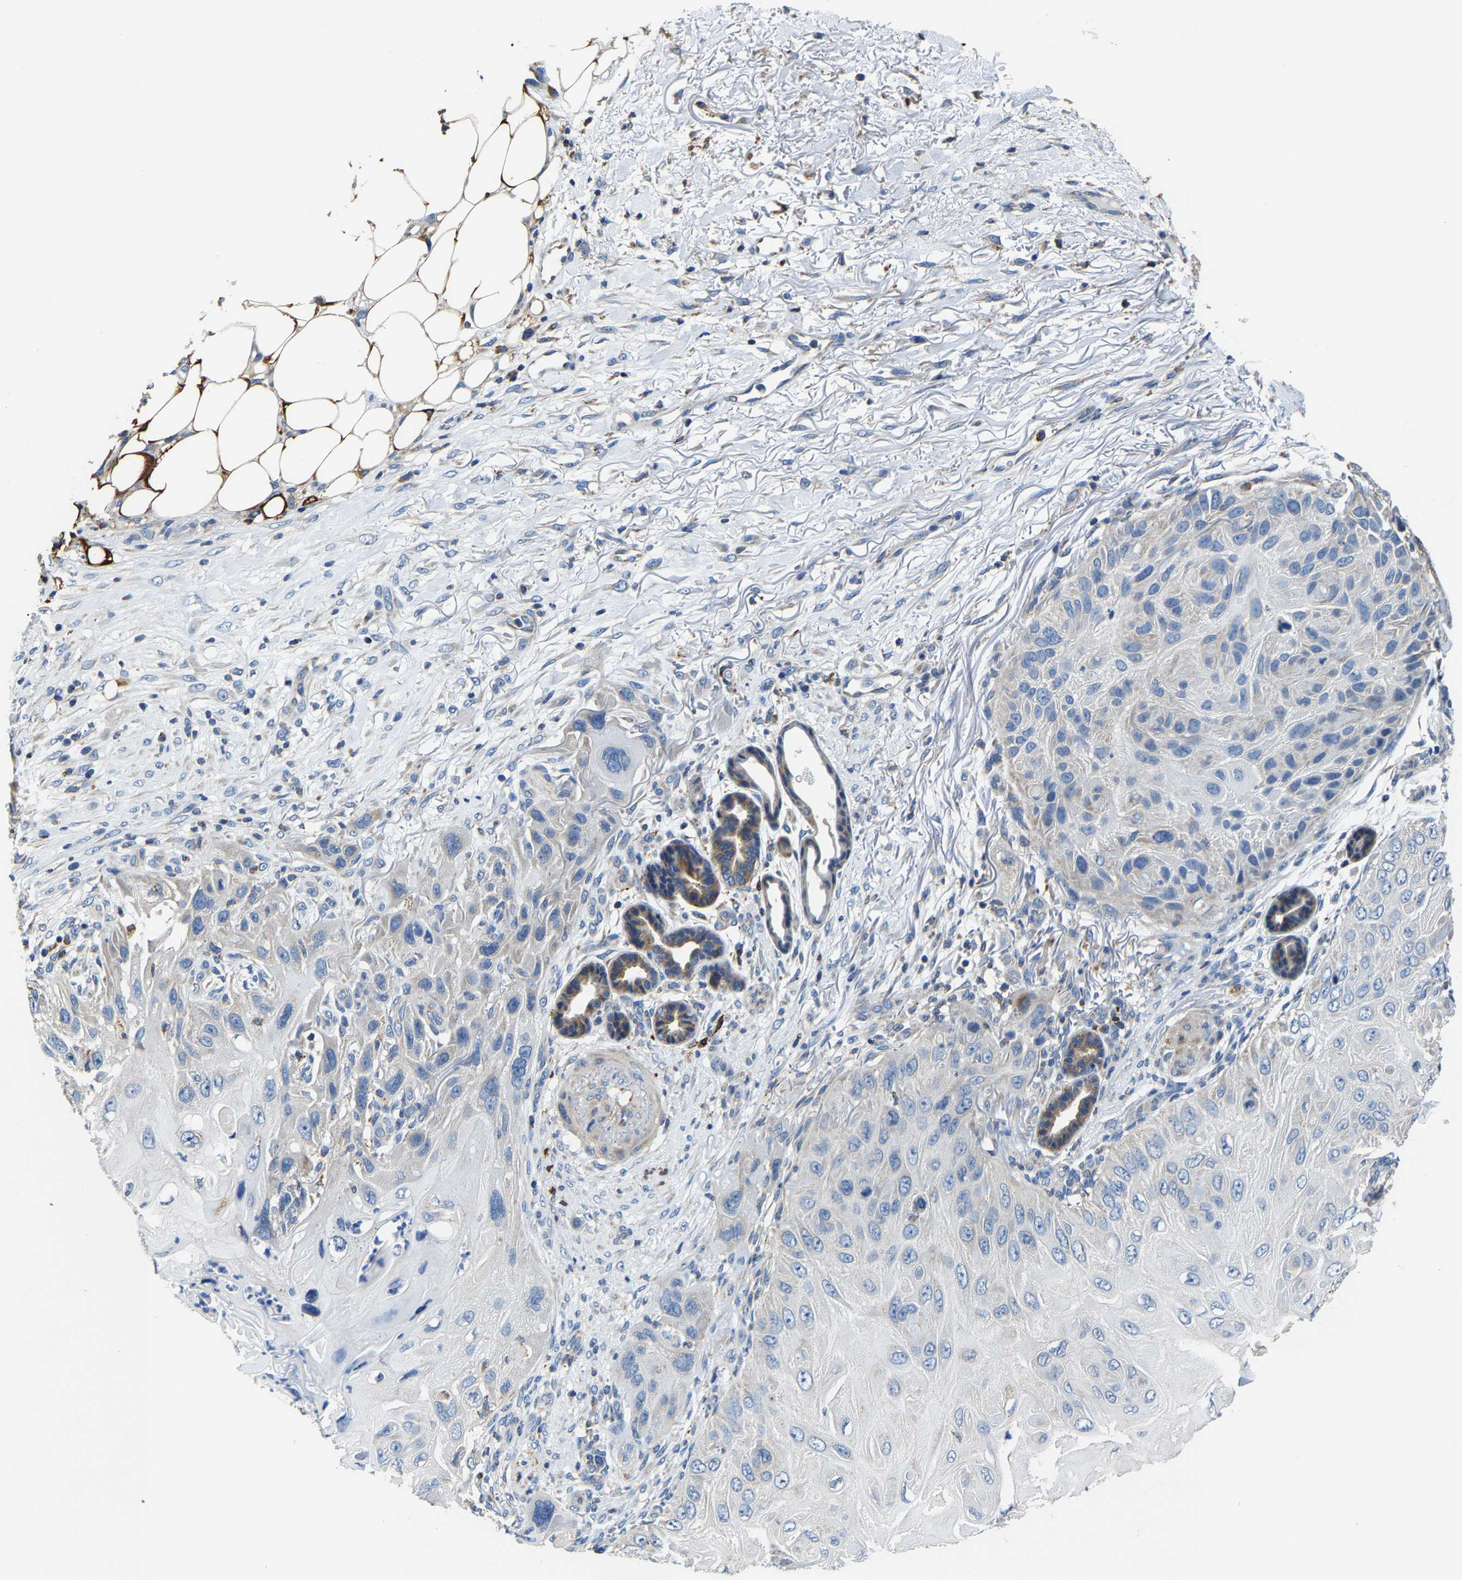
{"staining": {"intensity": "negative", "quantity": "none", "location": "none"}, "tissue": "skin cancer", "cell_type": "Tumor cells", "image_type": "cancer", "snomed": [{"axis": "morphology", "description": "Squamous cell carcinoma, NOS"}, {"axis": "topography", "description": "Skin"}], "caption": "This is an immunohistochemistry (IHC) photomicrograph of squamous cell carcinoma (skin). There is no expression in tumor cells.", "gene": "AGK", "patient": {"sex": "female", "age": 77}}